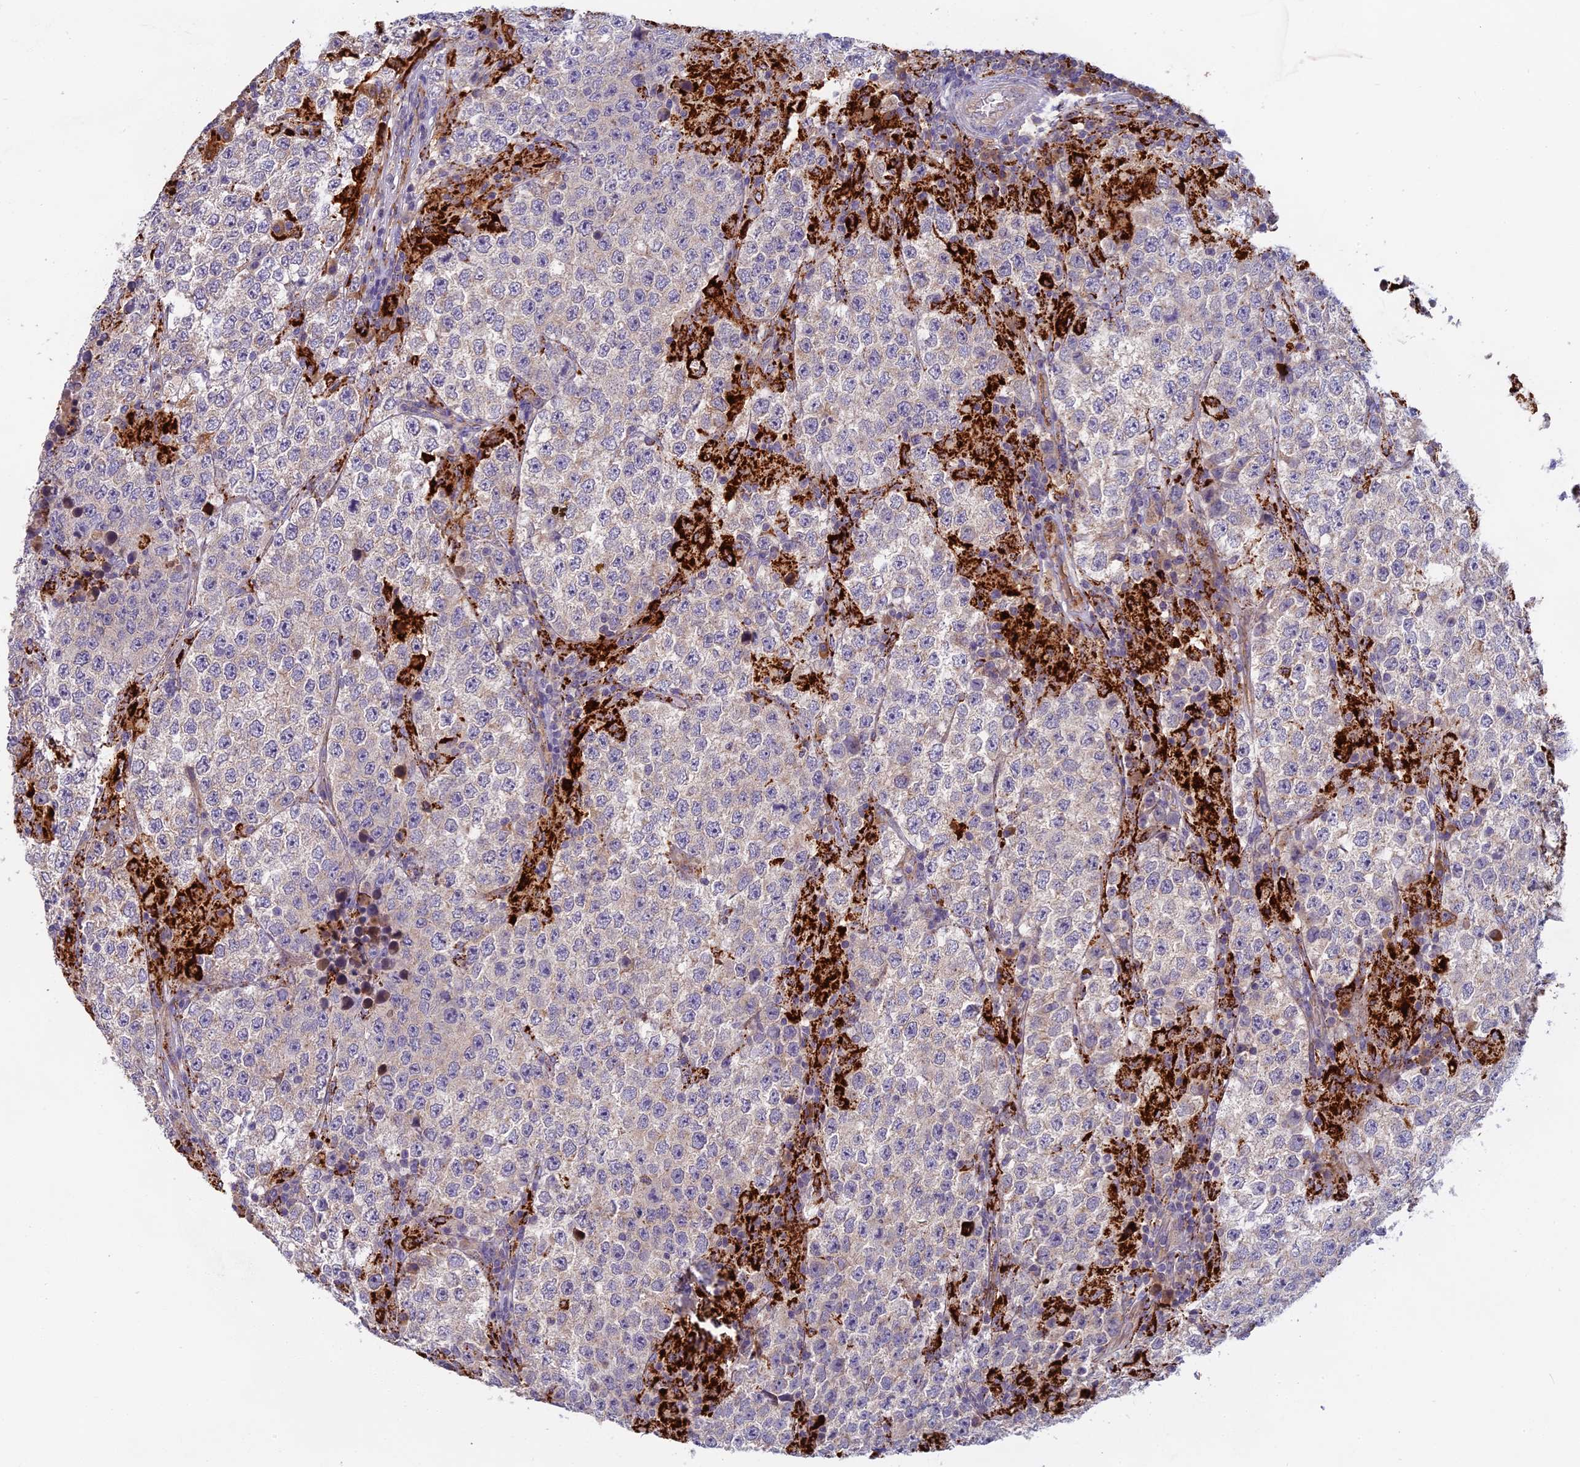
{"staining": {"intensity": "negative", "quantity": "none", "location": "none"}, "tissue": "testis cancer", "cell_type": "Tumor cells", "image_type": "cancer", "snomed": [{"axis": "morphology", "description": "Normal tissue, NOS"}, {"axis": "morphology", "description": "Urothelial carcinoma, High grade"}, {"axis": "morphology", "description": "Seminoma, NOS"}, {"axis": "morphology", "description": "Carcinoma, Embryonal, NOS"}, {"axis": "topography", "description": "Urinary bladder"}, {"axis": "topography", "description": "Testis"}], "caption": "Testis cancer (seminoma) was stained to show a protein in brown. There is no significant expression in tumor cells.", "gene": "SEMA7A", "patient": {"sex": "male", "age": 41}}